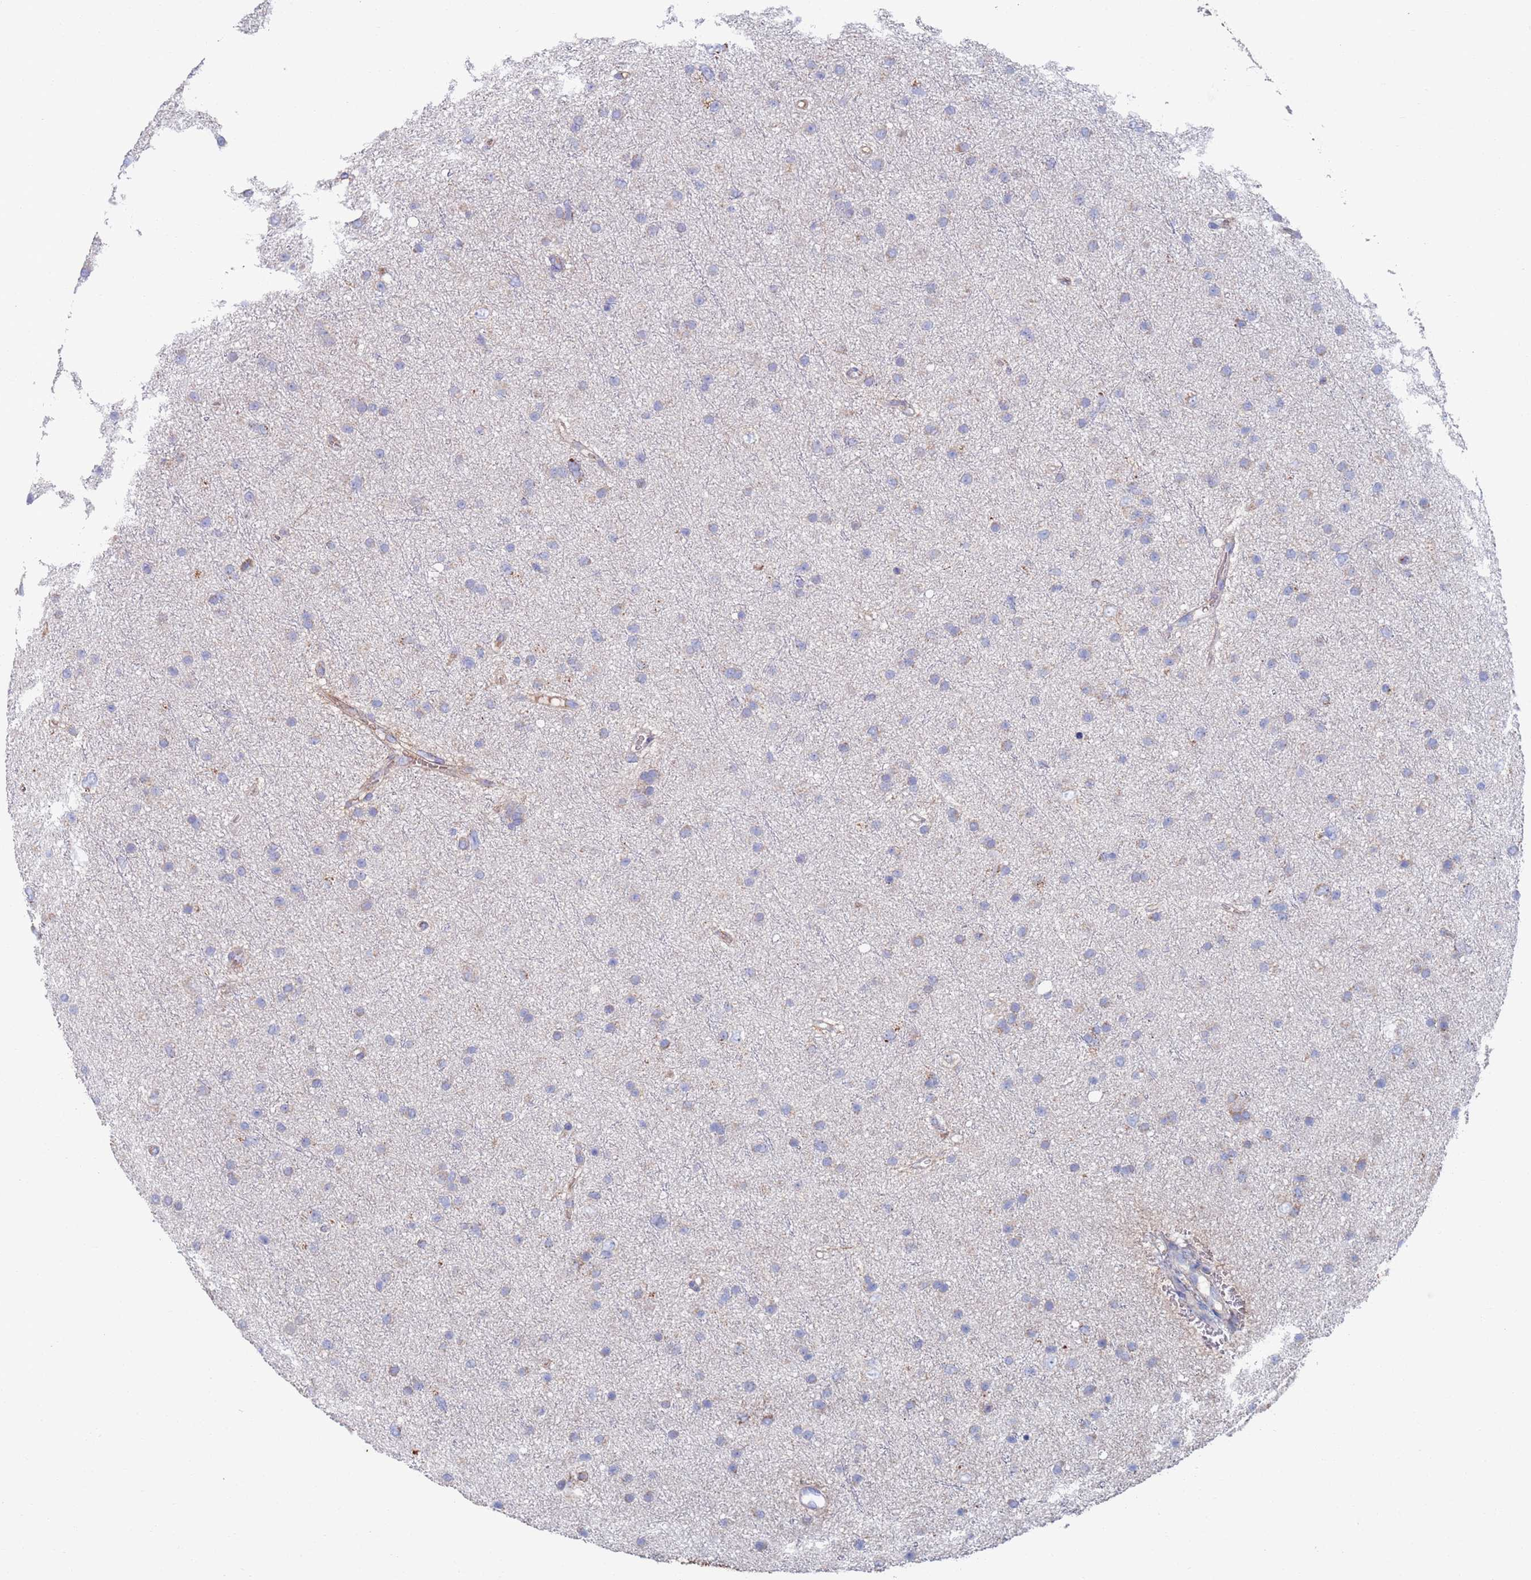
{"staining": {"intensity": "weak", "quantity": "<25%", "location": "cytoplasmic/membranous"}, "tissue": "glioma", "cell_type": "Tumor cells", "image_type": "cancer", "snomed": [{"axis": "morphology", "description": "Glioma, malignant, Low grade"}, {"axis": "topography", "description": "Cerebral cortex"}], "caption": "High power microscopy micrograph of an immunohistochemistry micrograph of malignant low-grade glioma, revealing no significant positivity in tumor cells.", "gene": "MRPL22", "patient": {"sex": "female", "age": 39}}